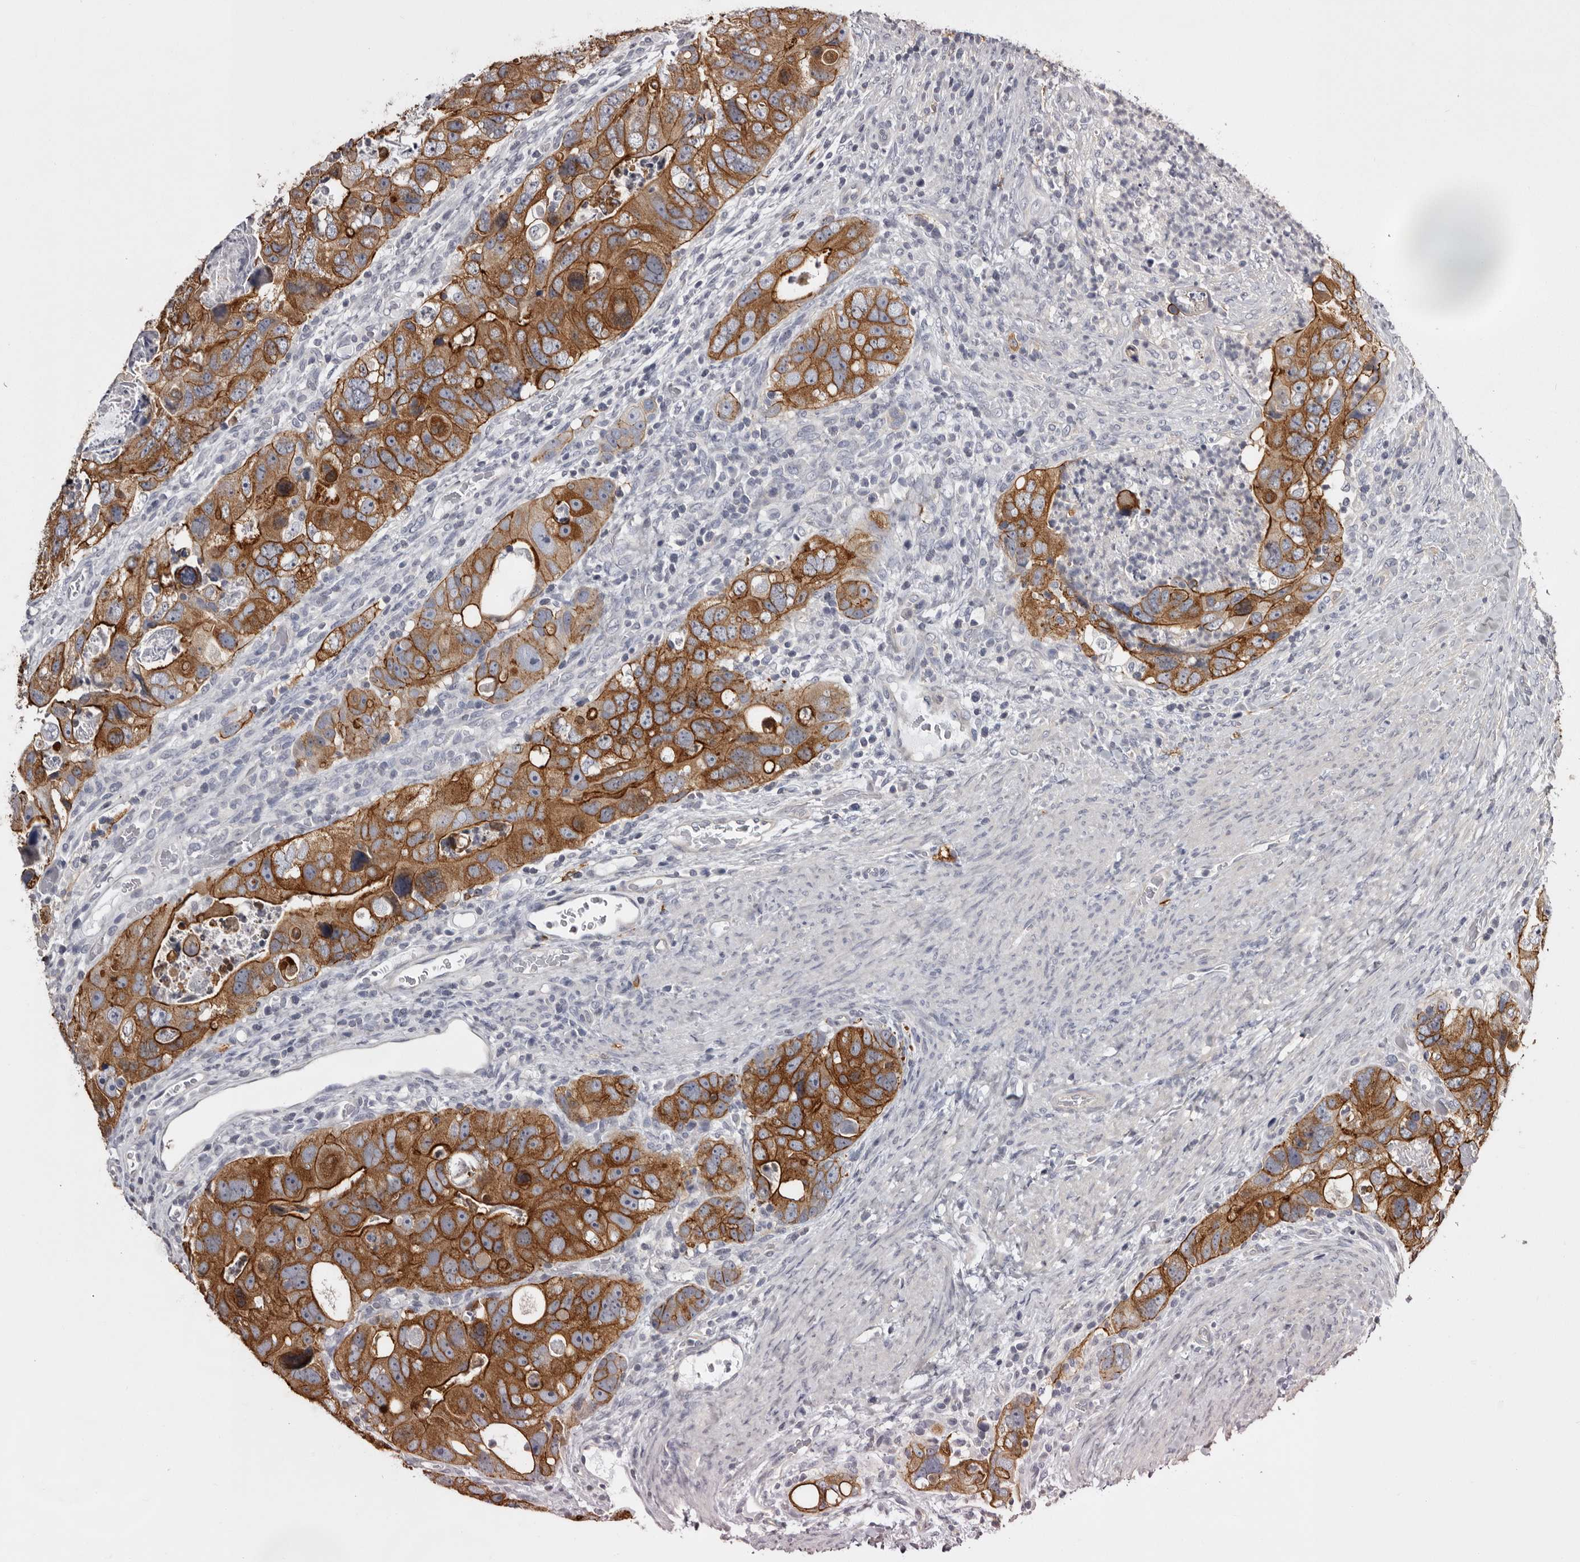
{"staining": {"intensity": "strong", "quantity": ">75%", "location": "cytoplasmic/membranous"}, "tissue": "colorectal cancer", "cell_type": "Tumor cells", "image_type": "cancer", "snomed": [{"axis": "morphology", "description": "Adenocarcinoma, NOS"}, {"axis": "topography", "description": "Rectum"}], "caption": "Immunohistochemical staining of adenocarcinoma (colorectal) displays strong cytoplasmic/membranous protein staining in approximately >75% of tumor cells.", "gene": "LAD1", "patient": {"sex": "male", "age": 59}}